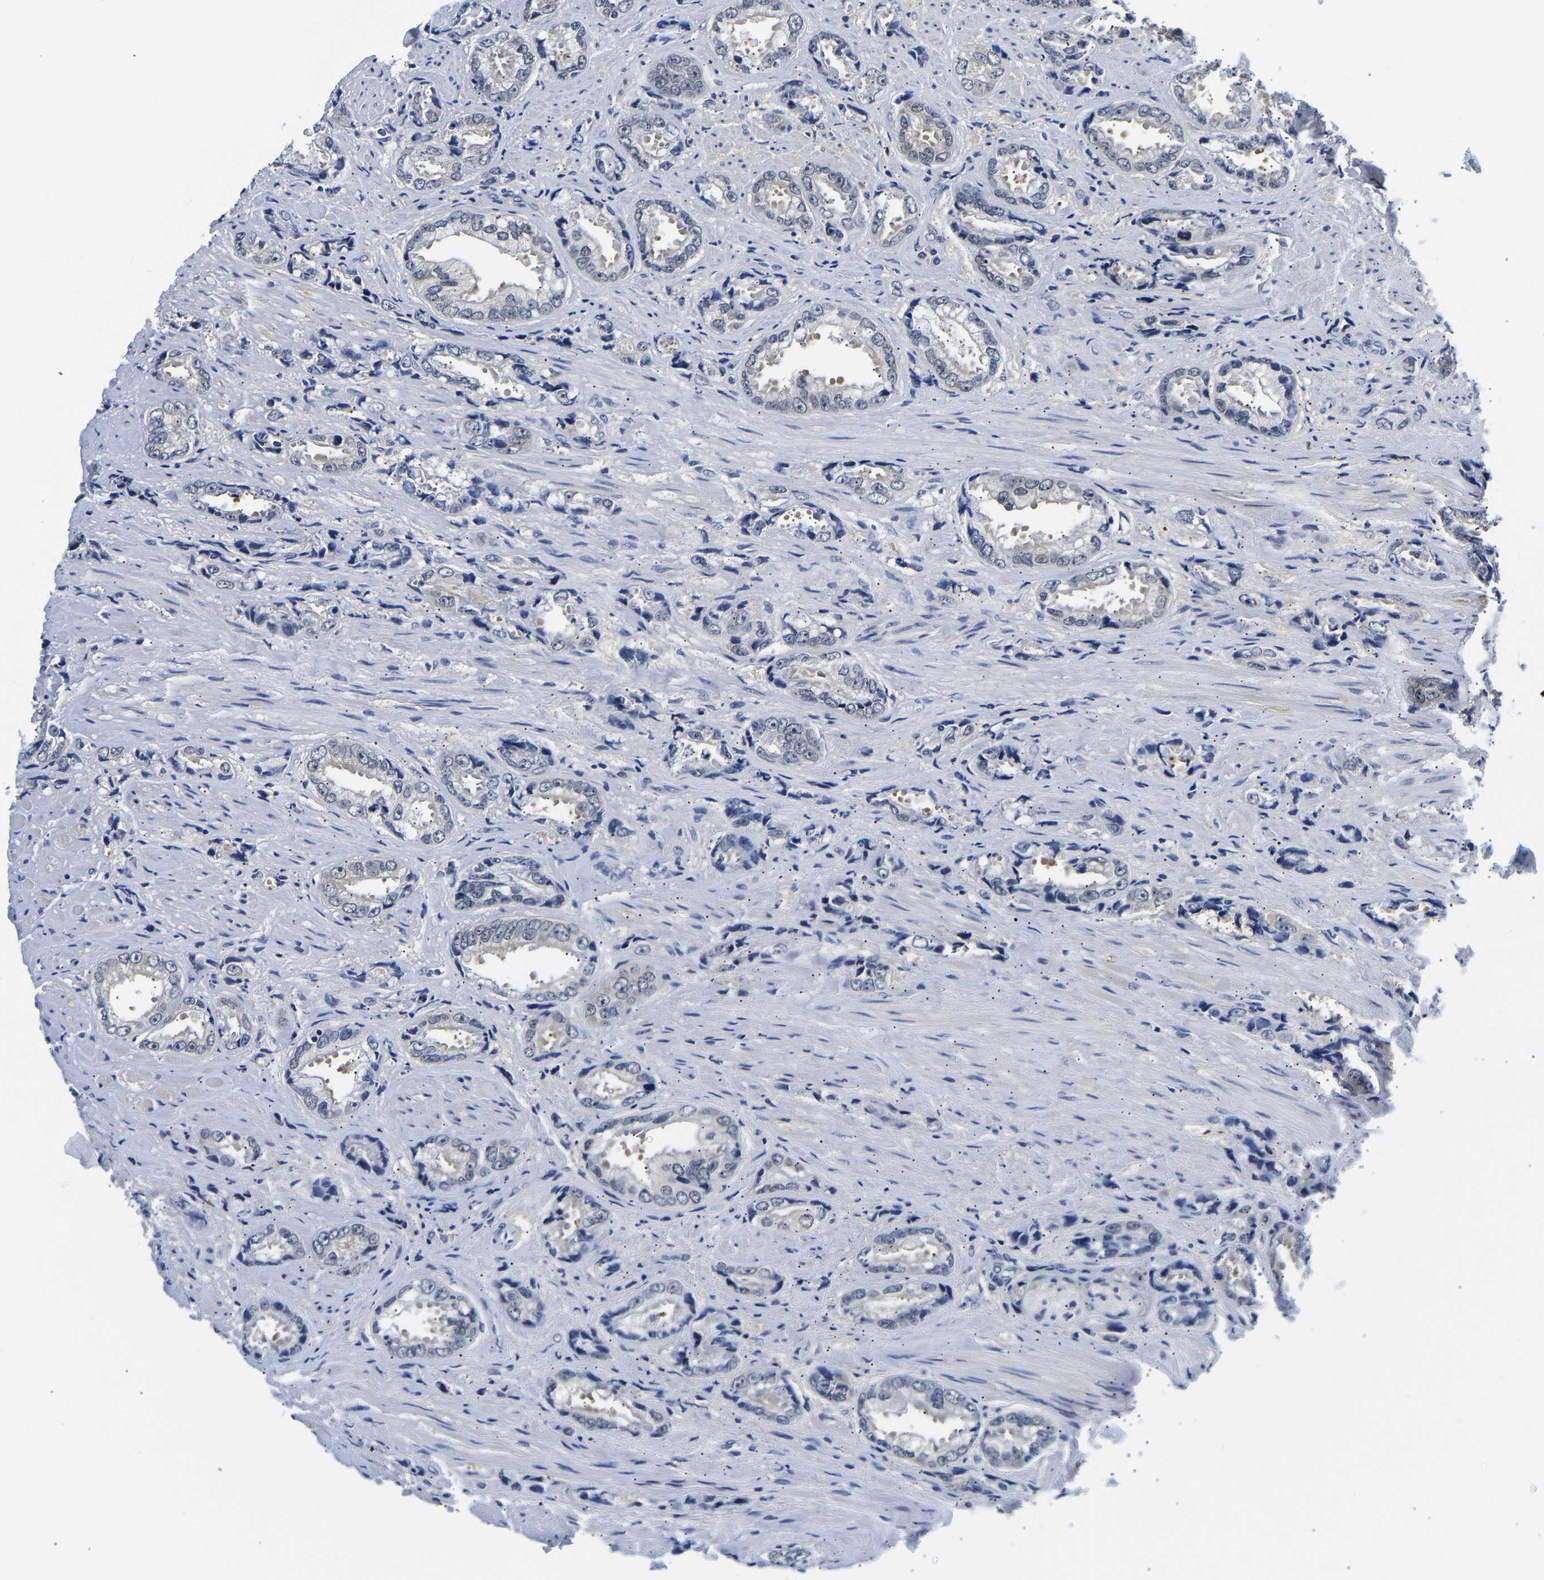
{"staining": {"intensity": "negative", "quantity": "none", "location": "none"}, "tissue": "prostate cancer", "cell_type": "Tumor cells", "image_type": "cancer", "snomed": [{"axis": "morphology", "description": "Adenocarcinoma, High grade"}, {"axis": "topography", "description": "Prostate"}], "caption": "This is a image of immunohistochemistry (IHC) staining of high-grade adenocarcinoma (prostate), which shows no positivity in tumor cells. The staining is performed using DAB brown chromogen with nuclei counter-stained in using hematoxylin.", "gene": "UCHL3", "patient": {"sex": "male", "age": 61}}